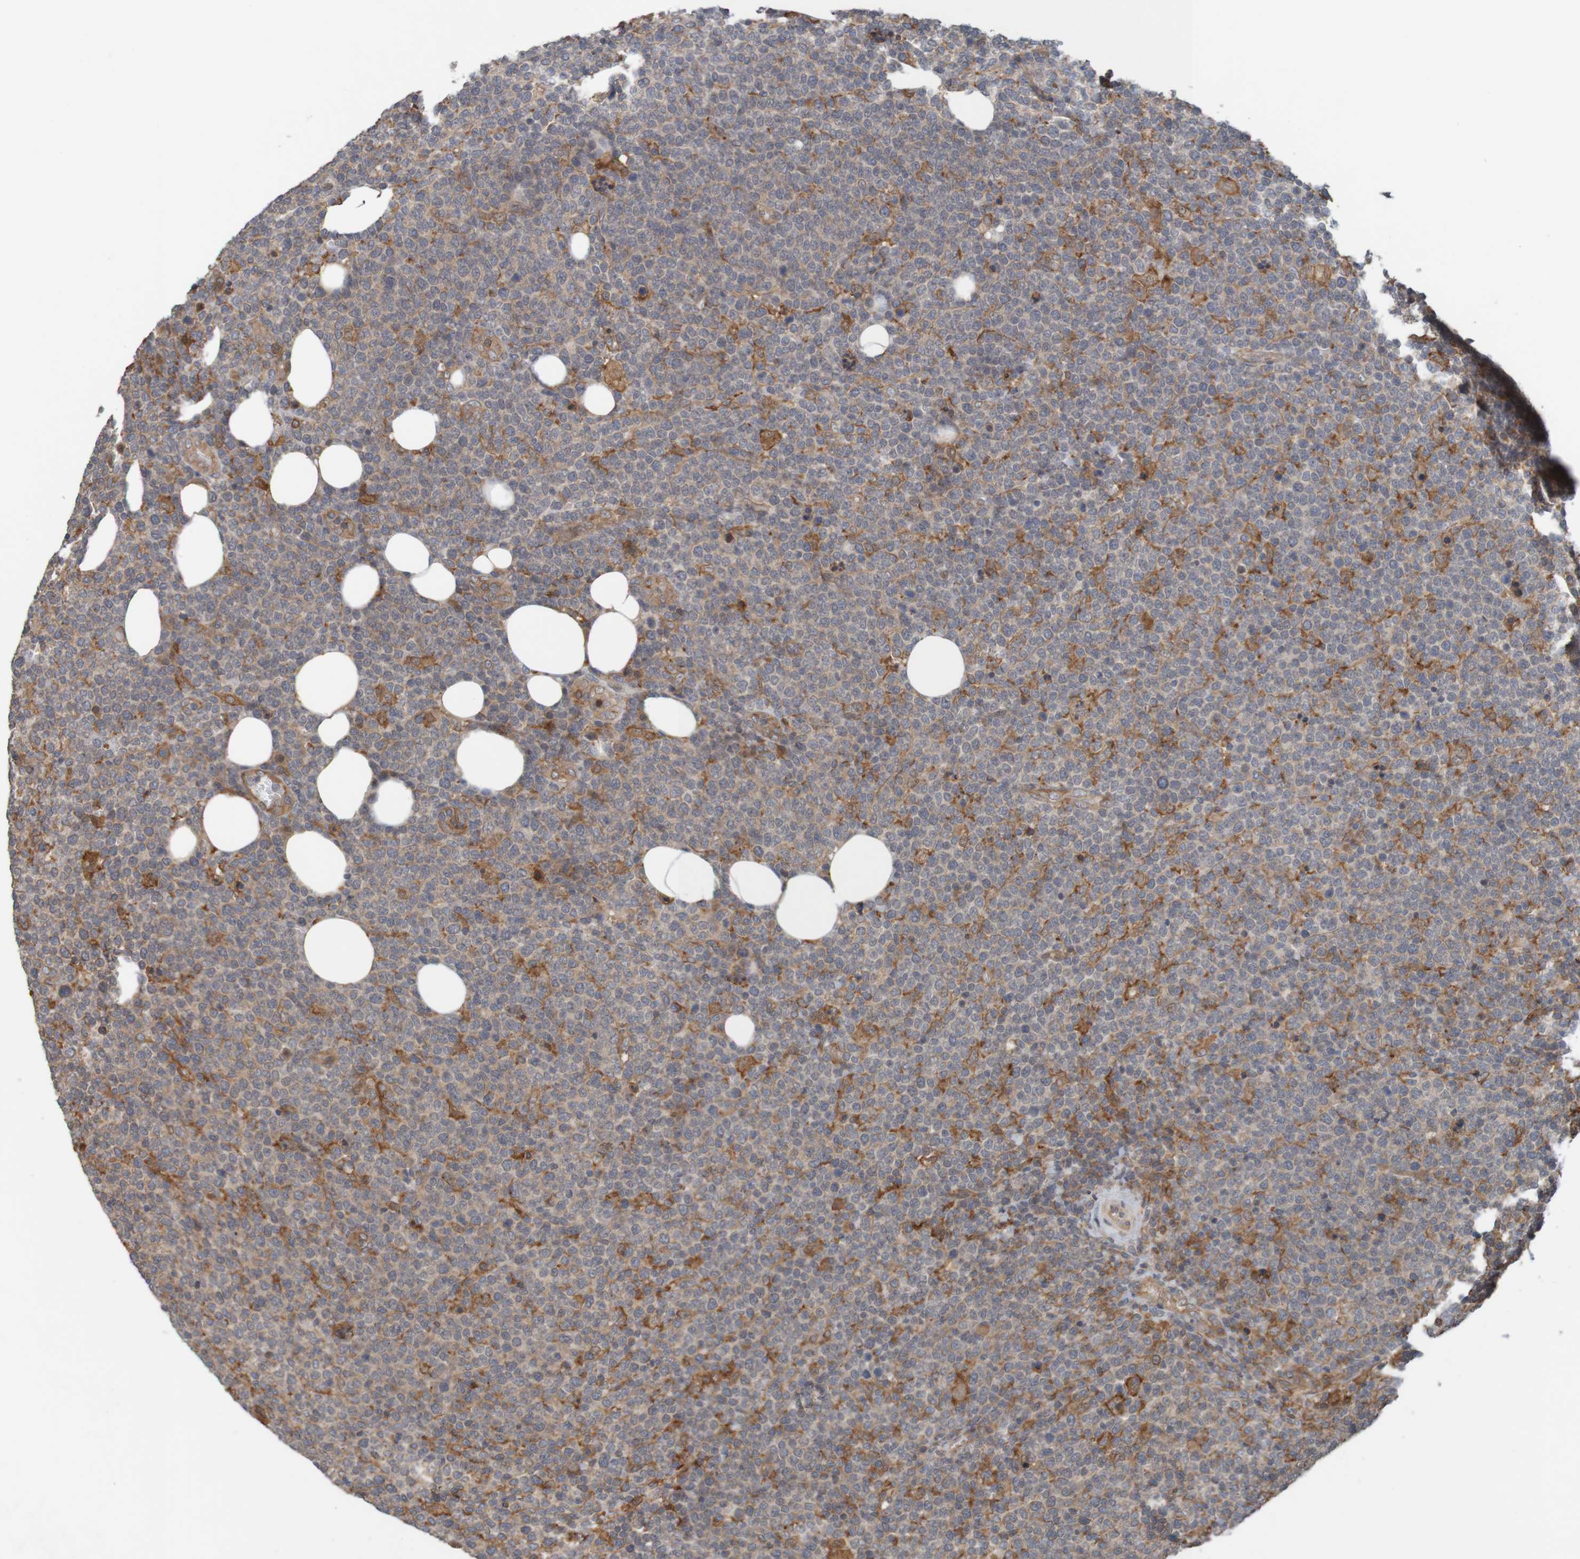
{"staining": {"intensity": "weak", "quantity": "25%-75%", "location": "cytoplasmic/membranous"}, "tissue": "lymphoma", "cell_type": "Tumor cells", "image_type": "cancer", "snomed": [{"axis": "morphology", "description": "Malignant lymphoma, non-Hodgkin's type, High grade"}, {"axis": "topography", "description": "Lymph node"}], "caption": "Brown immunohistochemical staining in human malignant lymphoma, non-Hodgkin's type (high-grade) shows weak cytoplasmic/membranous expression in about 25%-75% of tumor cells.", "gene": "ARHGEF11", "patient": {"sex": "male", "age": 61}}